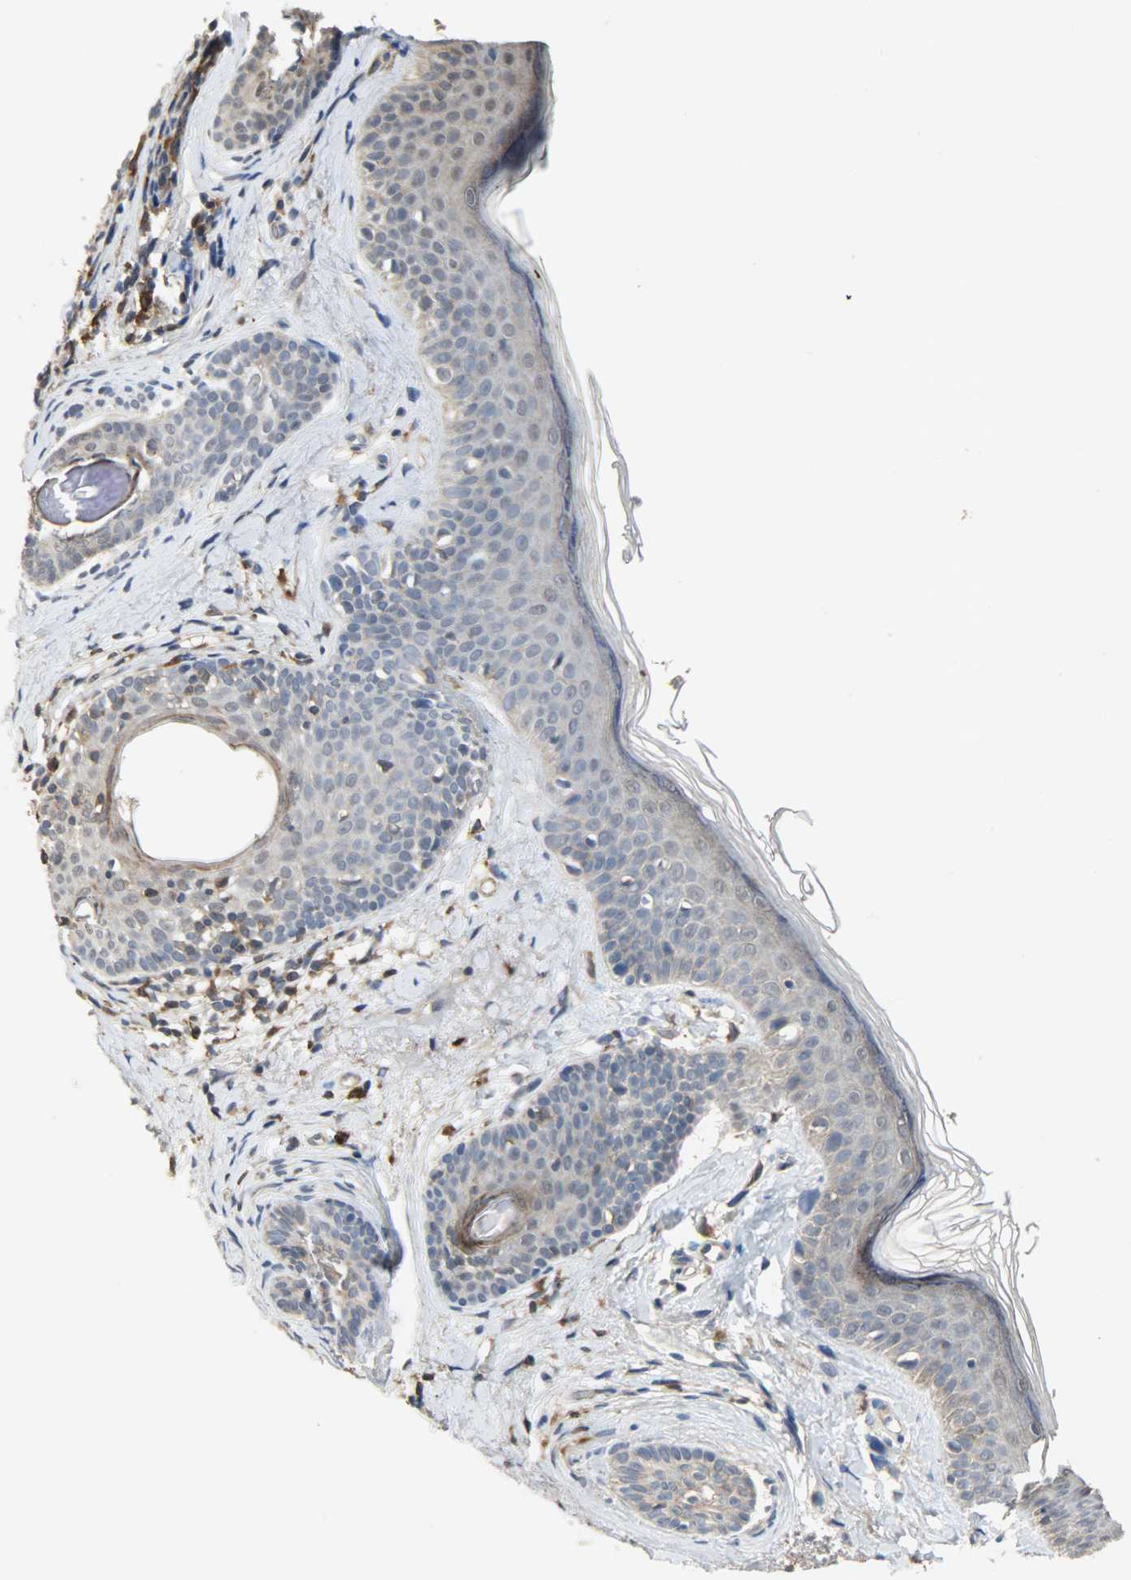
{"staining": {"intensity": "weak", "quantity": "<25%", "location": "cytoplasmic/membranous"}, "tissue": "skin cancer", "cell_type": "Tumor cells", "image_type": "cancer", "snomed": [{"axis": "morphology", "description": "Normal tissue, NOS"}, {"axis": "morphology", "description": "Basal cell carcinoma"}, {"axis": "topography", "description": "Skin"}], "caption": "This is an IHC histopathology image of human basal cell carcinoma (skin). There is no positivity in tumor cells.", "gene": "SKAP2", "patient": {"sex": "female", "age": 69}}